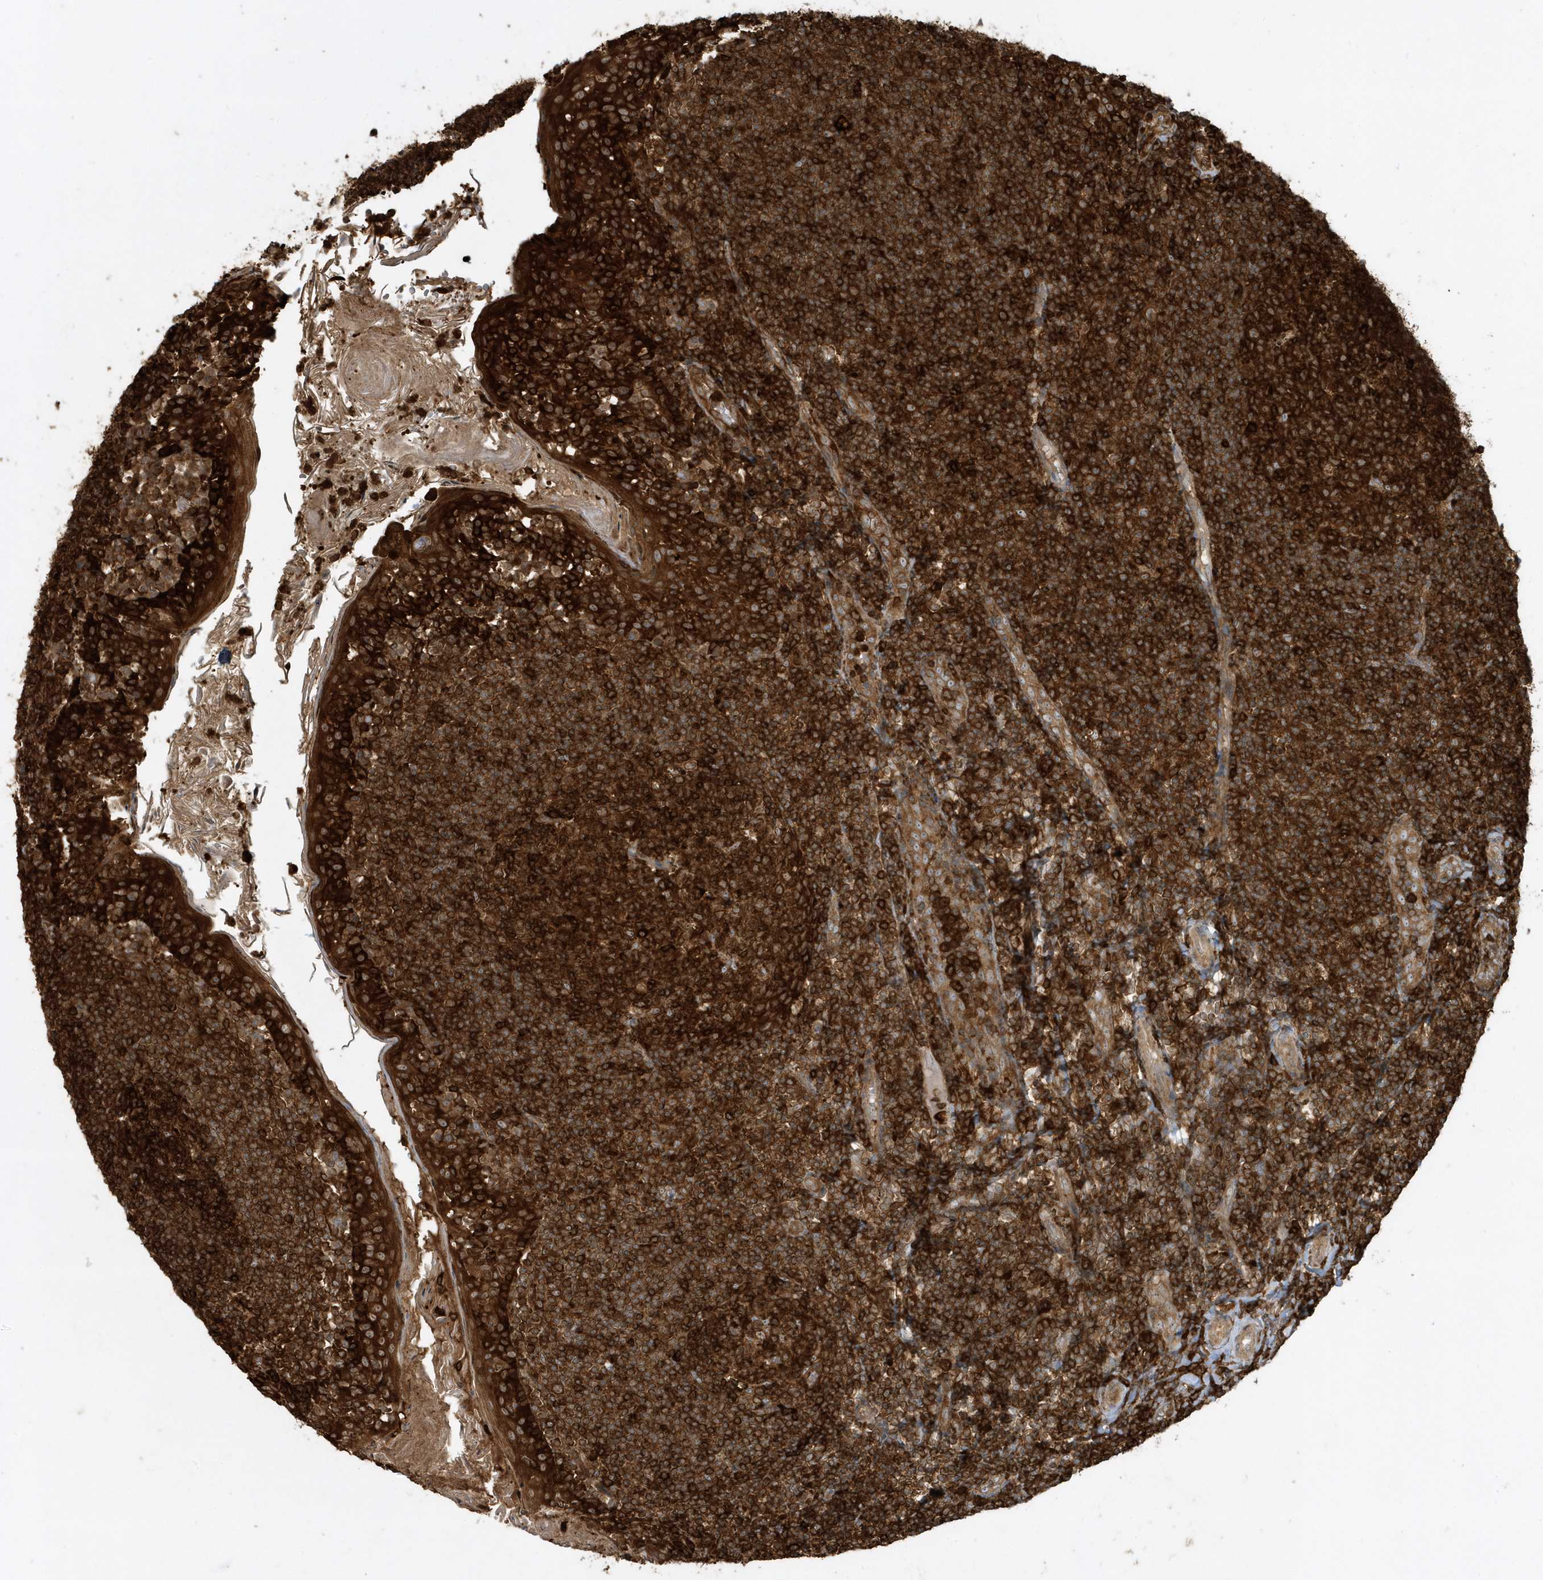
{"staining": {"intensity": "strong", "quantity": ">75%", "location": "cytoplasmic/membranous"}, "tissue": "tonsil", "cell_type": "Germinal center cells", "image_type": "normal", "snomed": [{"axis": "morphology", "description": "Normal tissue, NOS"}, {"axis": "topography", "description": "Tonsil"}], "caption": "Unremarkable tonsil demonstrates strong cytoplasmic/membranous expression in about >75% of germinal center cells, visualized by immunohistochemistry. The staining was performed using DAB to visualize the protein expression in brown, while the nuclei were stained in blue with hematoxylin (Magnification: 20x).", "gene": "CLCN6", "patient": {"sex": "female", "age": 19}}